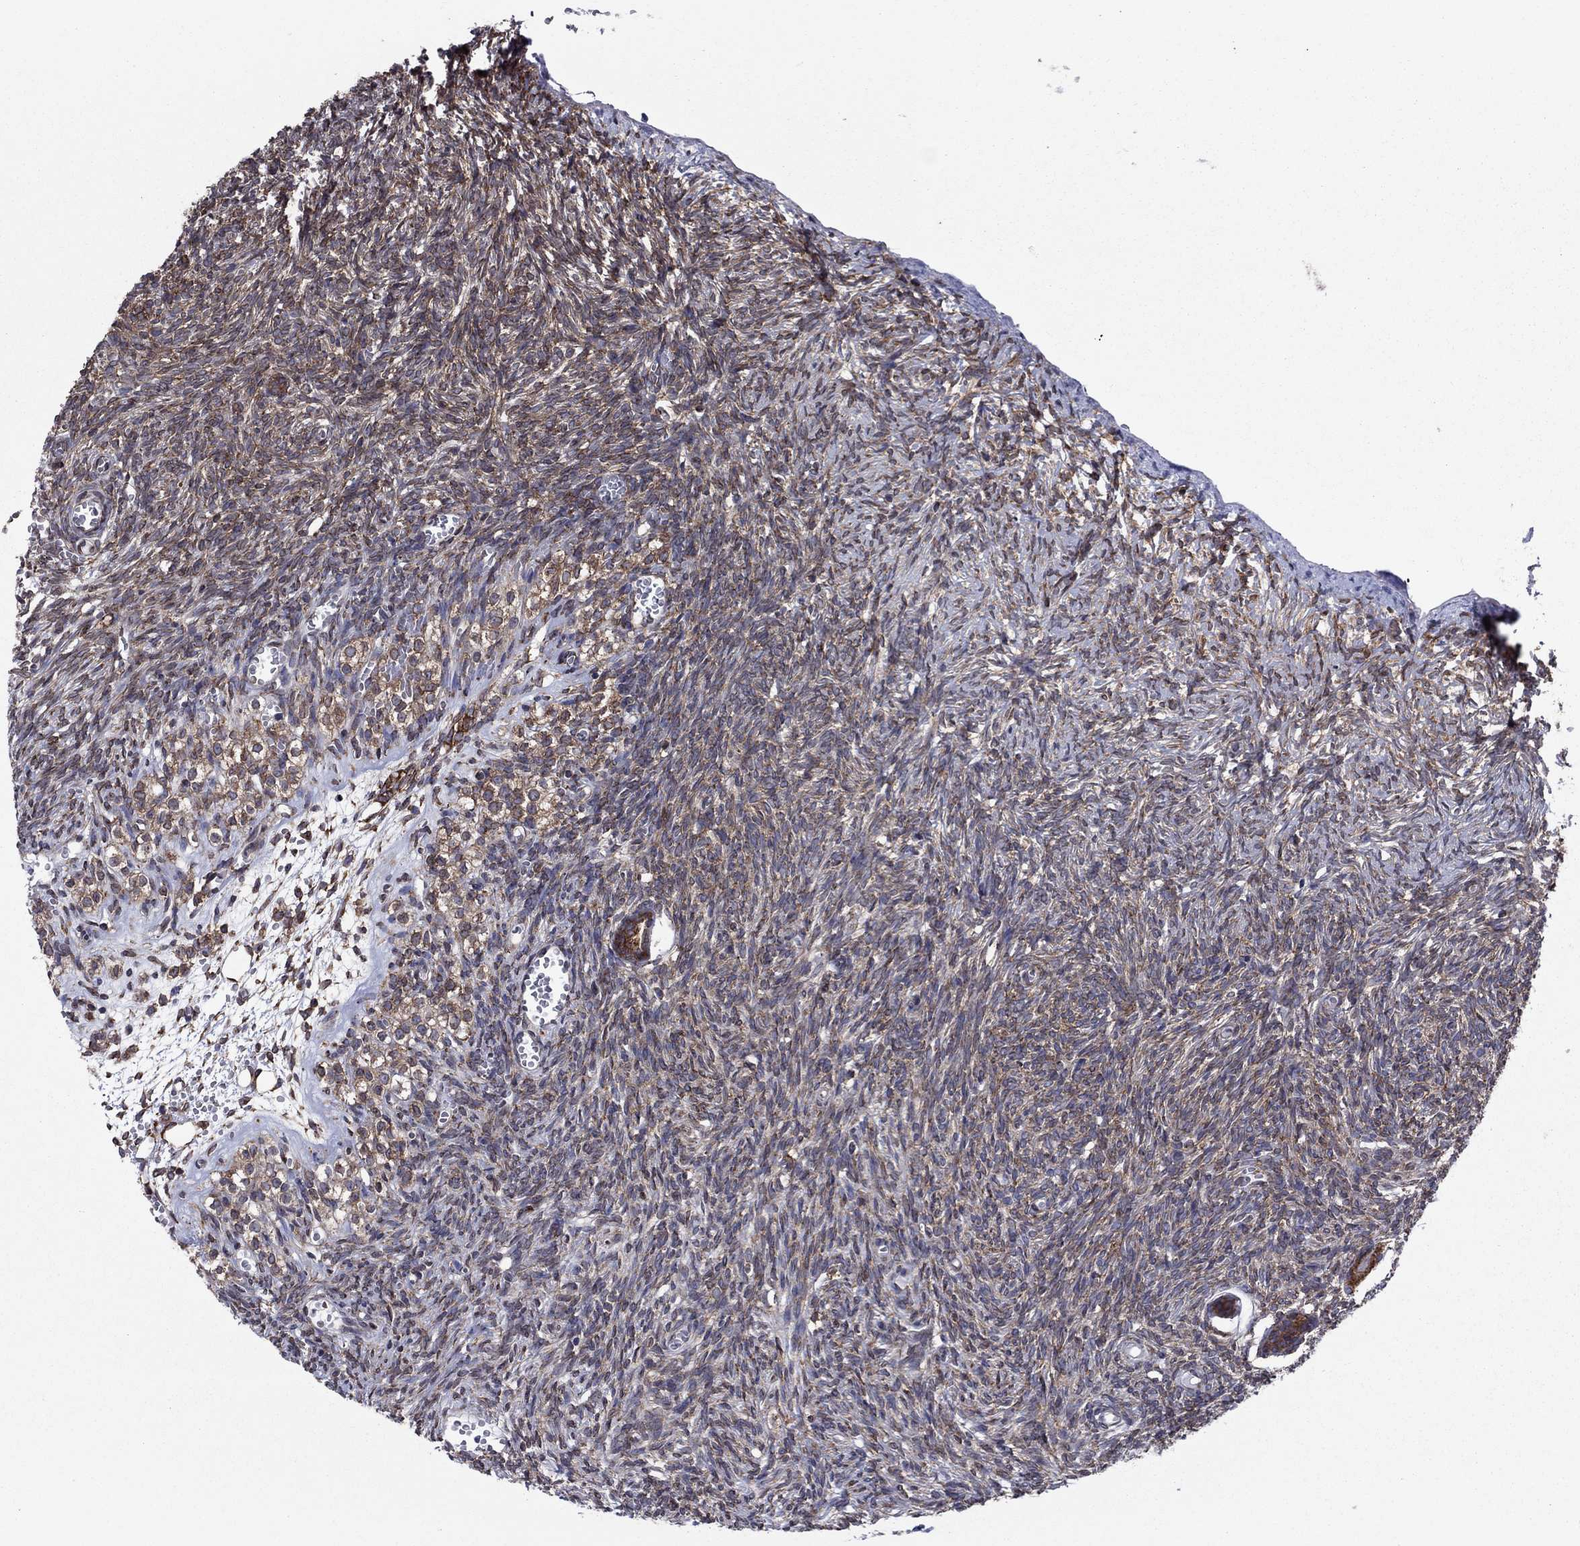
{"staining": {"intensity": "strong", "quantity": ">75%", "location": "cytoplasmic/membranous"}, "tissue": "ovary", "cell_type": "Follicle cells", "image_type": "normal", "snomed": [{"axis": "morphology", "description": "Normal tissue, NOS"}, {"axis": "topography", "description": "Ovary"}], "caption": "Immunohistochemistry (DAB (3,3'-diaminobenzidine)) staining of normal ovary displays strong cytoplasmic/membranous protein positivity in about >75% of follicle cells. The staining is performed using DAB brown chromogen to label protein expression. The nuclei are counter-stained blue using hematoxylin.", "gene": "YBX1", "patient": {"sex": "female", "age": 43}}